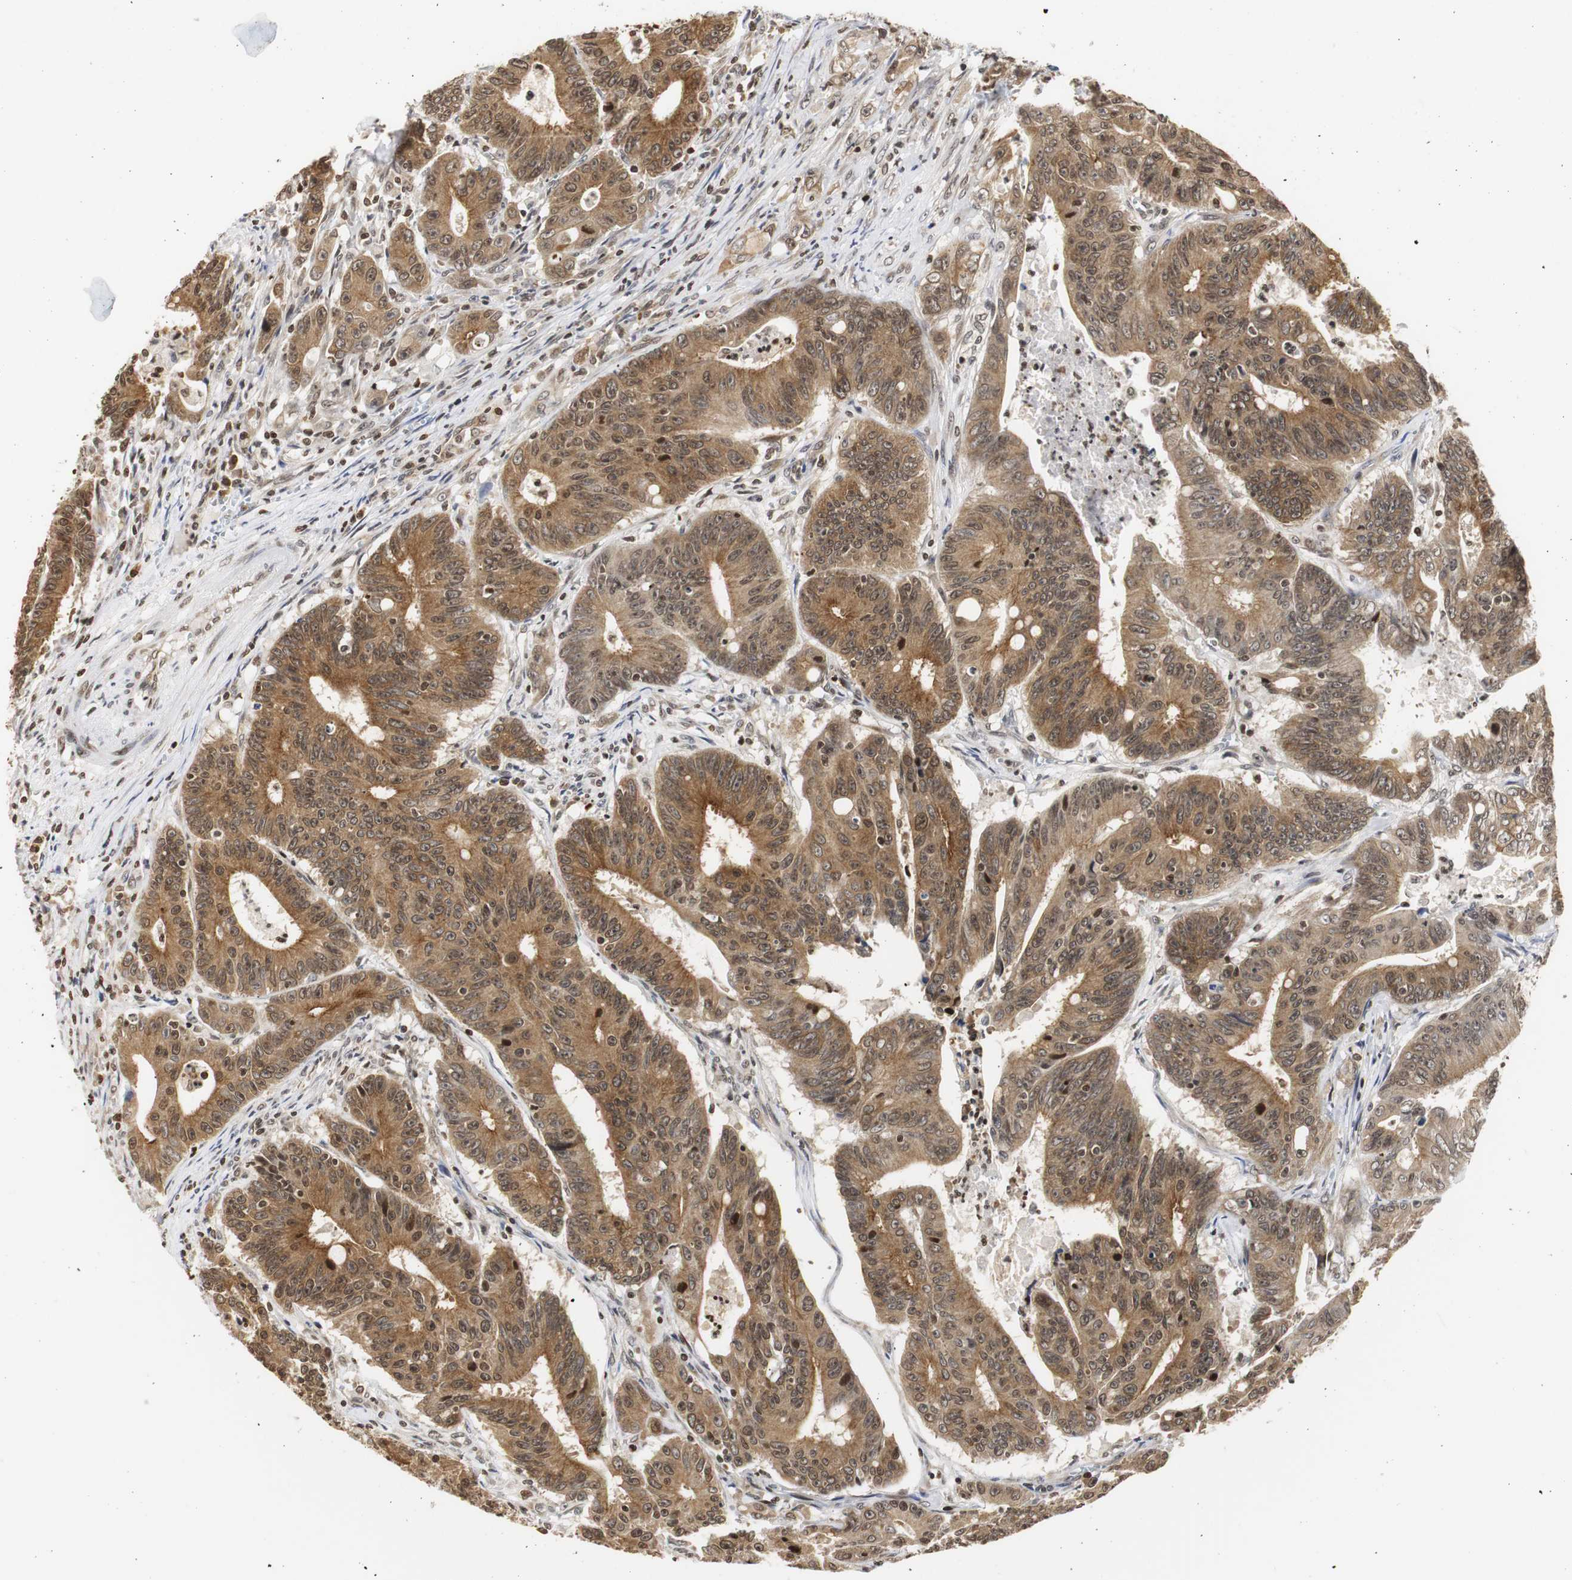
{"staining": {"intensity": "moderate", "quantity": ">75%", "location": "cytoplasmic/membranous"}, "tissue": "colorectal cancer", "cell_type": "Tumor cells", "image_type": "cancer", "snomed": [{"axis": "morphology", "description": "Adenocarcinoma, NOS"}, {"axis": "topography", "description": "Colon"}], "caption": "Immunohistochemical staining of colorectal adenocarcinoma exhibits moderate cytoplasmic/membranous protein positivity in about >75% of tumor cells. (DAB (3,3'-diaminobenzidine) IHC, brown staining for protein, blue staining for nuclei).", "gene": "ZFC3H1", "patient": {"sex": "male", "age": 45}}